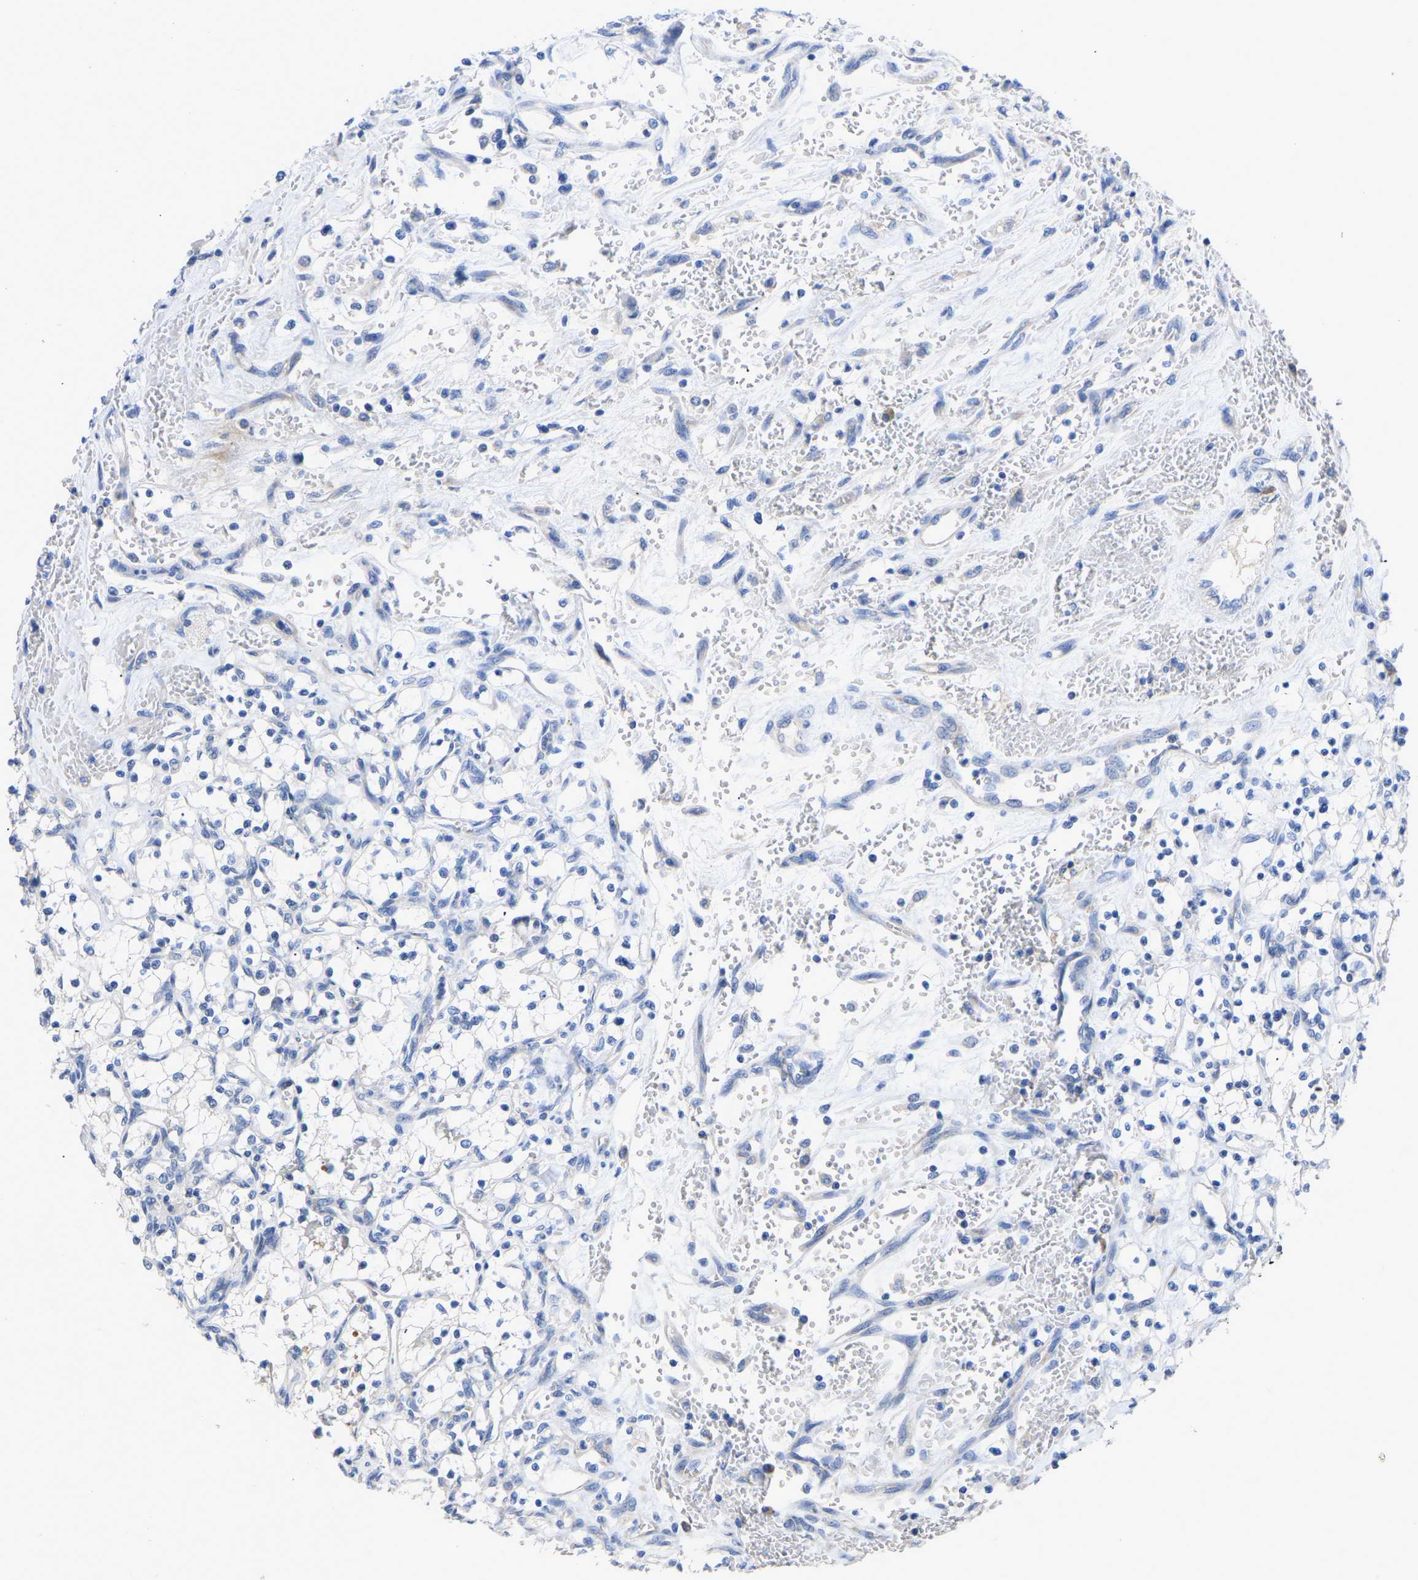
{"staining": {"intensity": "negative", "quantity": "none", "location": "none"}, "tissue": "renal cancer", "cell_type": "Tumor cells", "image_type": "cancer", "snomed": [{"axis": "morphology", "description": "Adenocarcinoma, NOS"}, {"axis": "topography", "description": "Kidney"}], "caption": "This is an immunohistochemistry image of human renal adenocarcinoma. There is no positivity in tumor cells.", "gene": "ABCA10", "patient": {"sex": "female", "age": 69}}